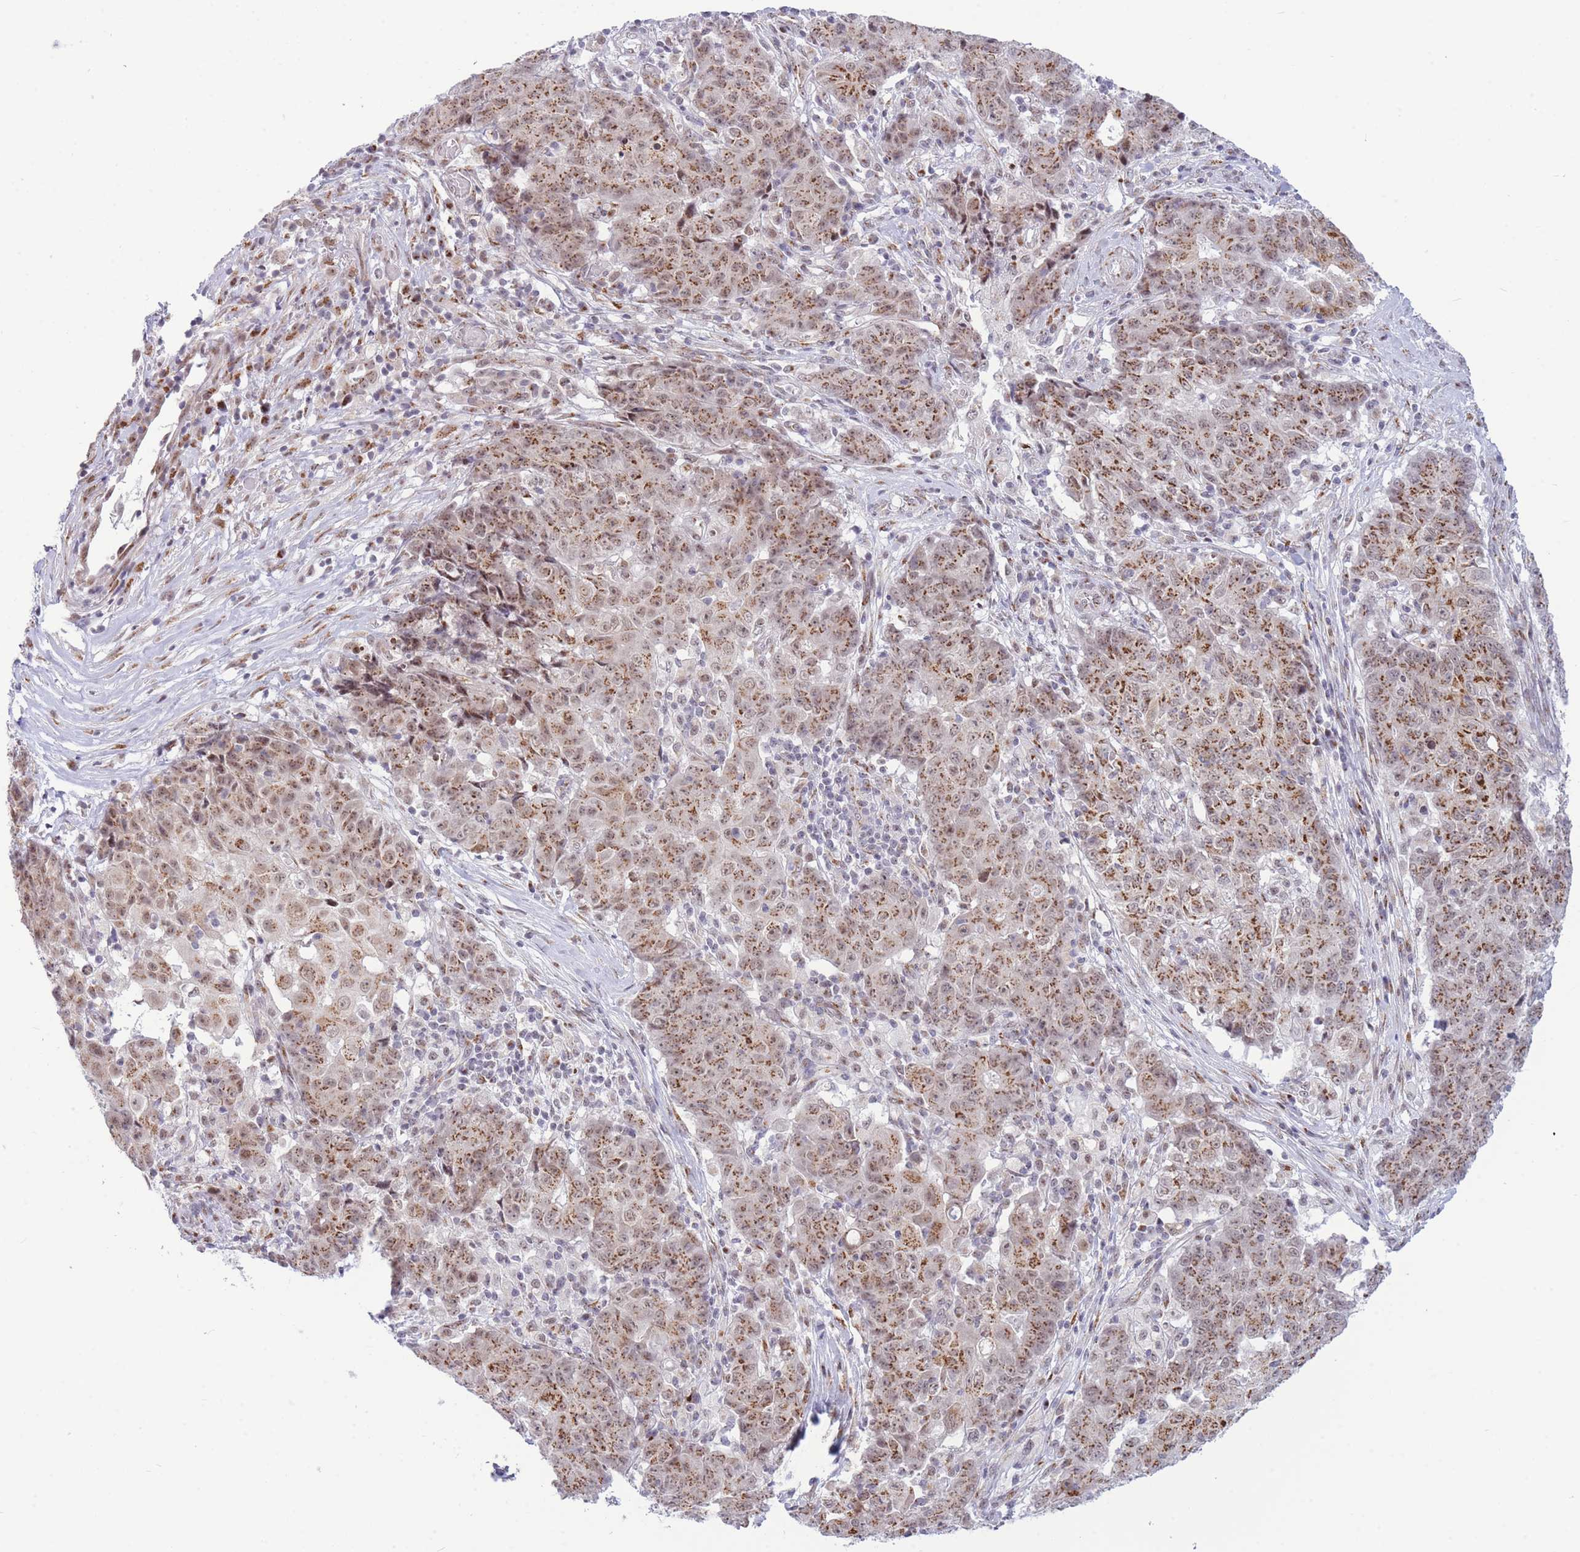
{"staining": {"intensity": "moderate", "quantity": ">75%", "location": "cytoplasmic/membranous,nuclear"}, "tissue": "ovarian cancer", "cell_type": "Tumor cells", "image_type": "cancer", "snomed": [{"axis": "morphology", "description": "Carcinoma, endometroid"}, {"axis": "topography", "description": "Ovary"}], "caption": "A histopathology image showing moderate cytoplasmic/membranous and nuclear positivity in about >75% of tumor cells in endometroid carcinoma (ovarian), as visualized by brown immunohistochemical staining.", "gene": "INO80C", "patient": {"sex": "female", "age": 42}}